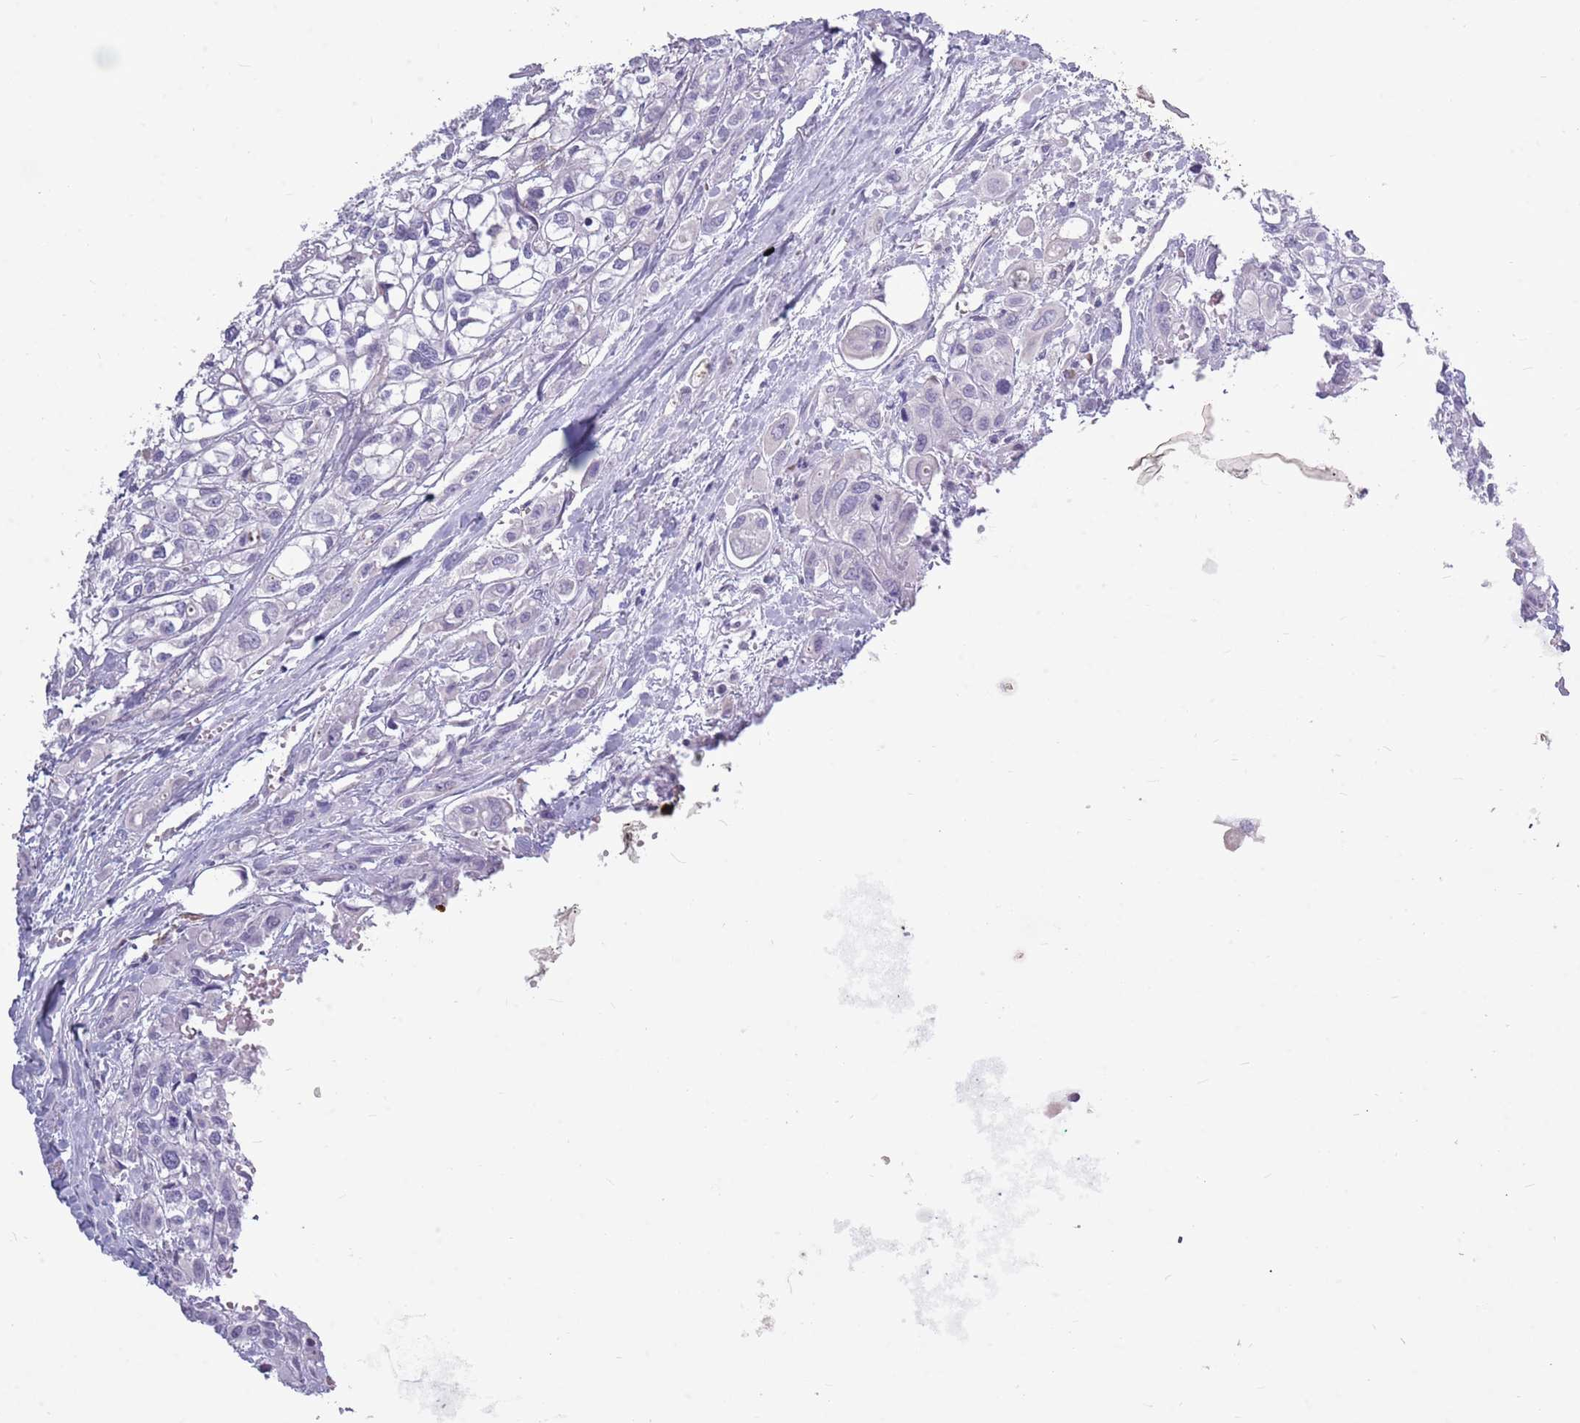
{"staining": {"intensity": "negative", "quantity": "none", "location": "none"}, "tissue": "urothelial cancer", "cell_type": "Tumor cells", "image_type": "cancer", "snomed": [{"axis": "morphology", "description": "Urothelial carcinoma, High grade"}, {"axis": "topography", "description": "Urinary bladder"}], "caption": "This is a micrograph of immunohistochemistry staining of high-grade urothelial carcinoma, which shows no positivity in tumor cells.", "gene": "ZNF425", "patient": {"sex": "male", "age": 67}}